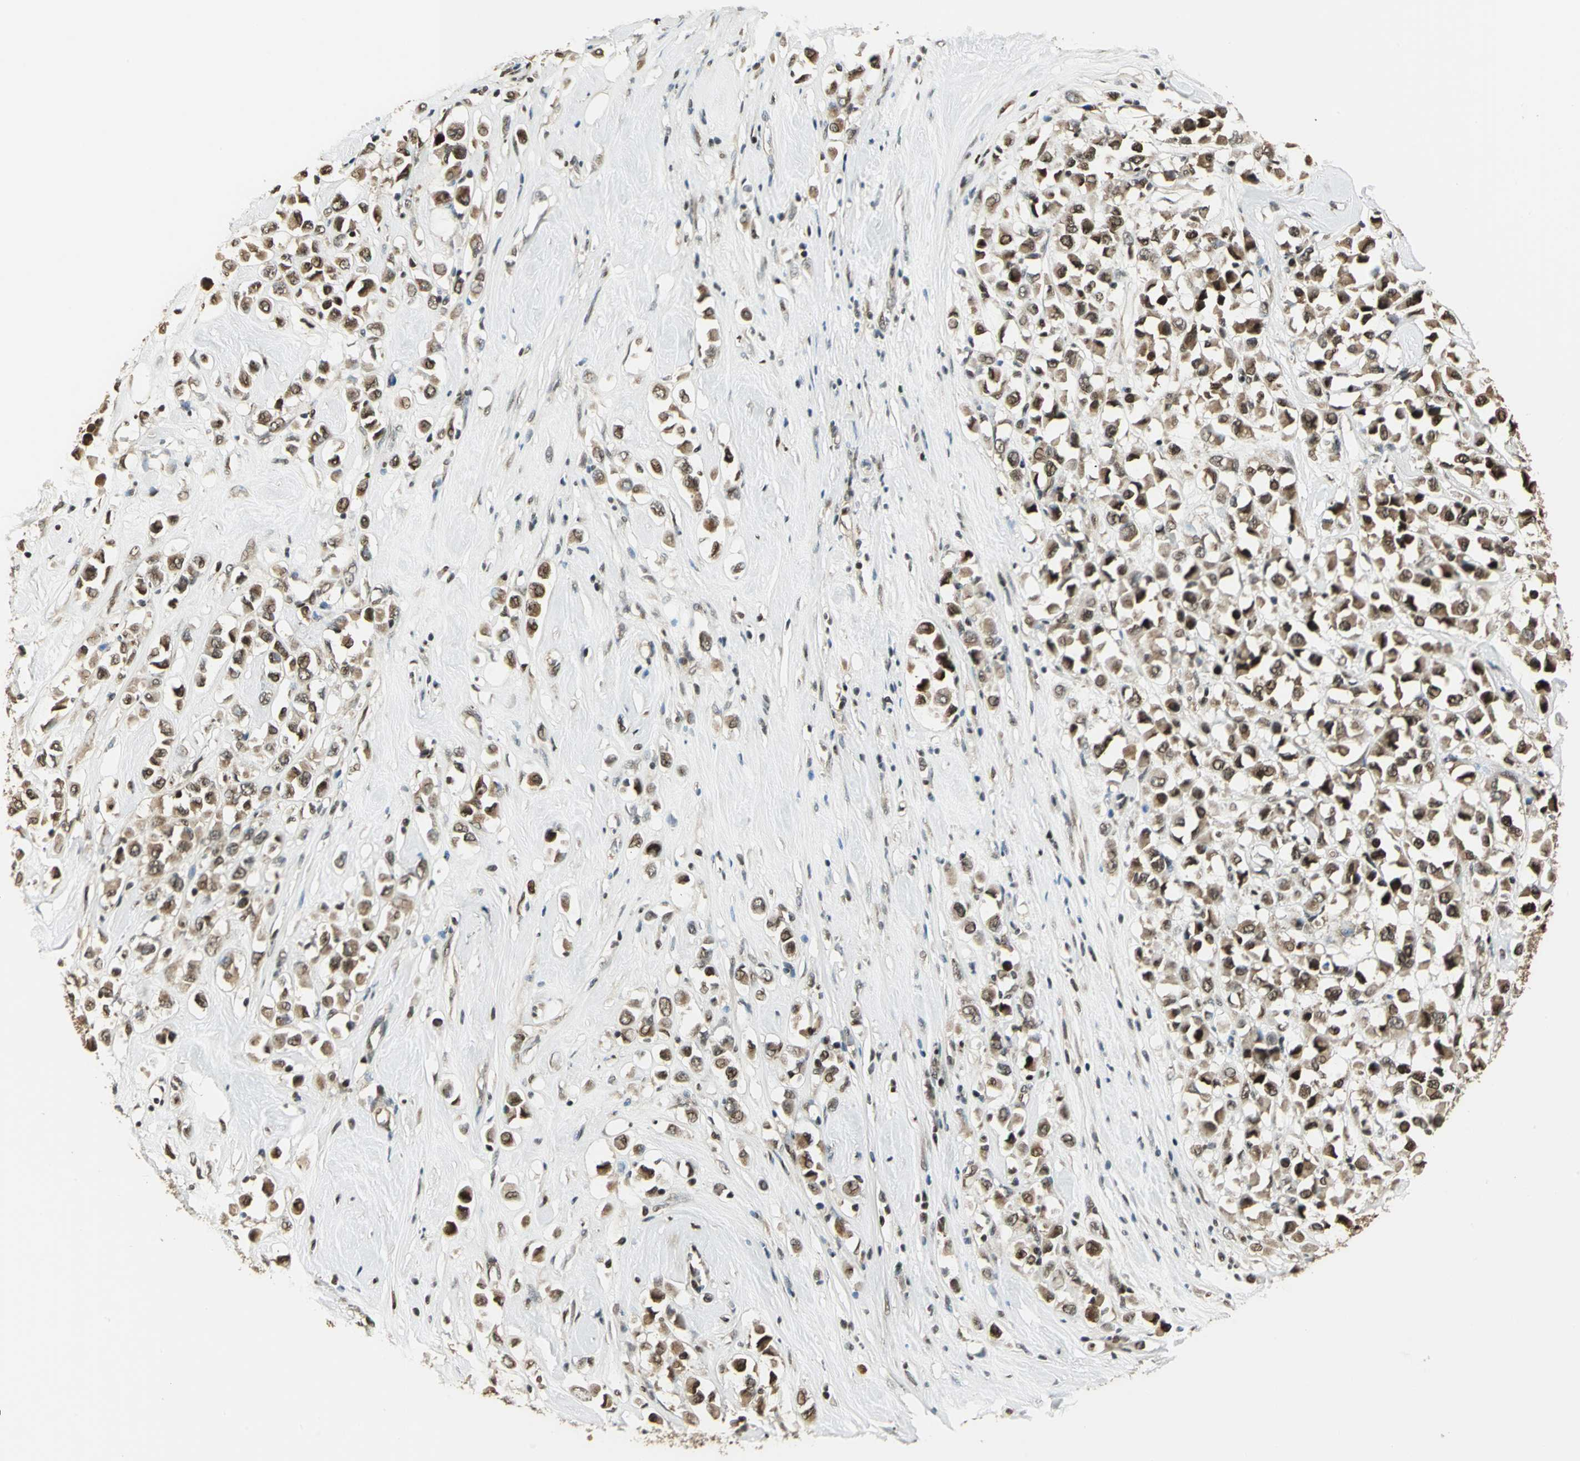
{"staining": {"intensity": "moderate", "quantity": ">75%", "location": "cytoplasmic/membranous,nuclear"}, "tissue": "breast cancer", "cell_type": "Tumor cells", "image_type": "cancer", "snomed": [{"axis": "morphology", "description": "Duct carcinoma"}, {"axis": "topography", "description": "Breast"}], "caption": "Breast cancer (intraductal carcinoma) stained with immunohistochemistry reveals moderate cytoplasmic/membranous and nuclear expression in approximately >75% of tumor cells.", "gene": "PSMC3", "patient": {"sex": "female", "age": 61}}